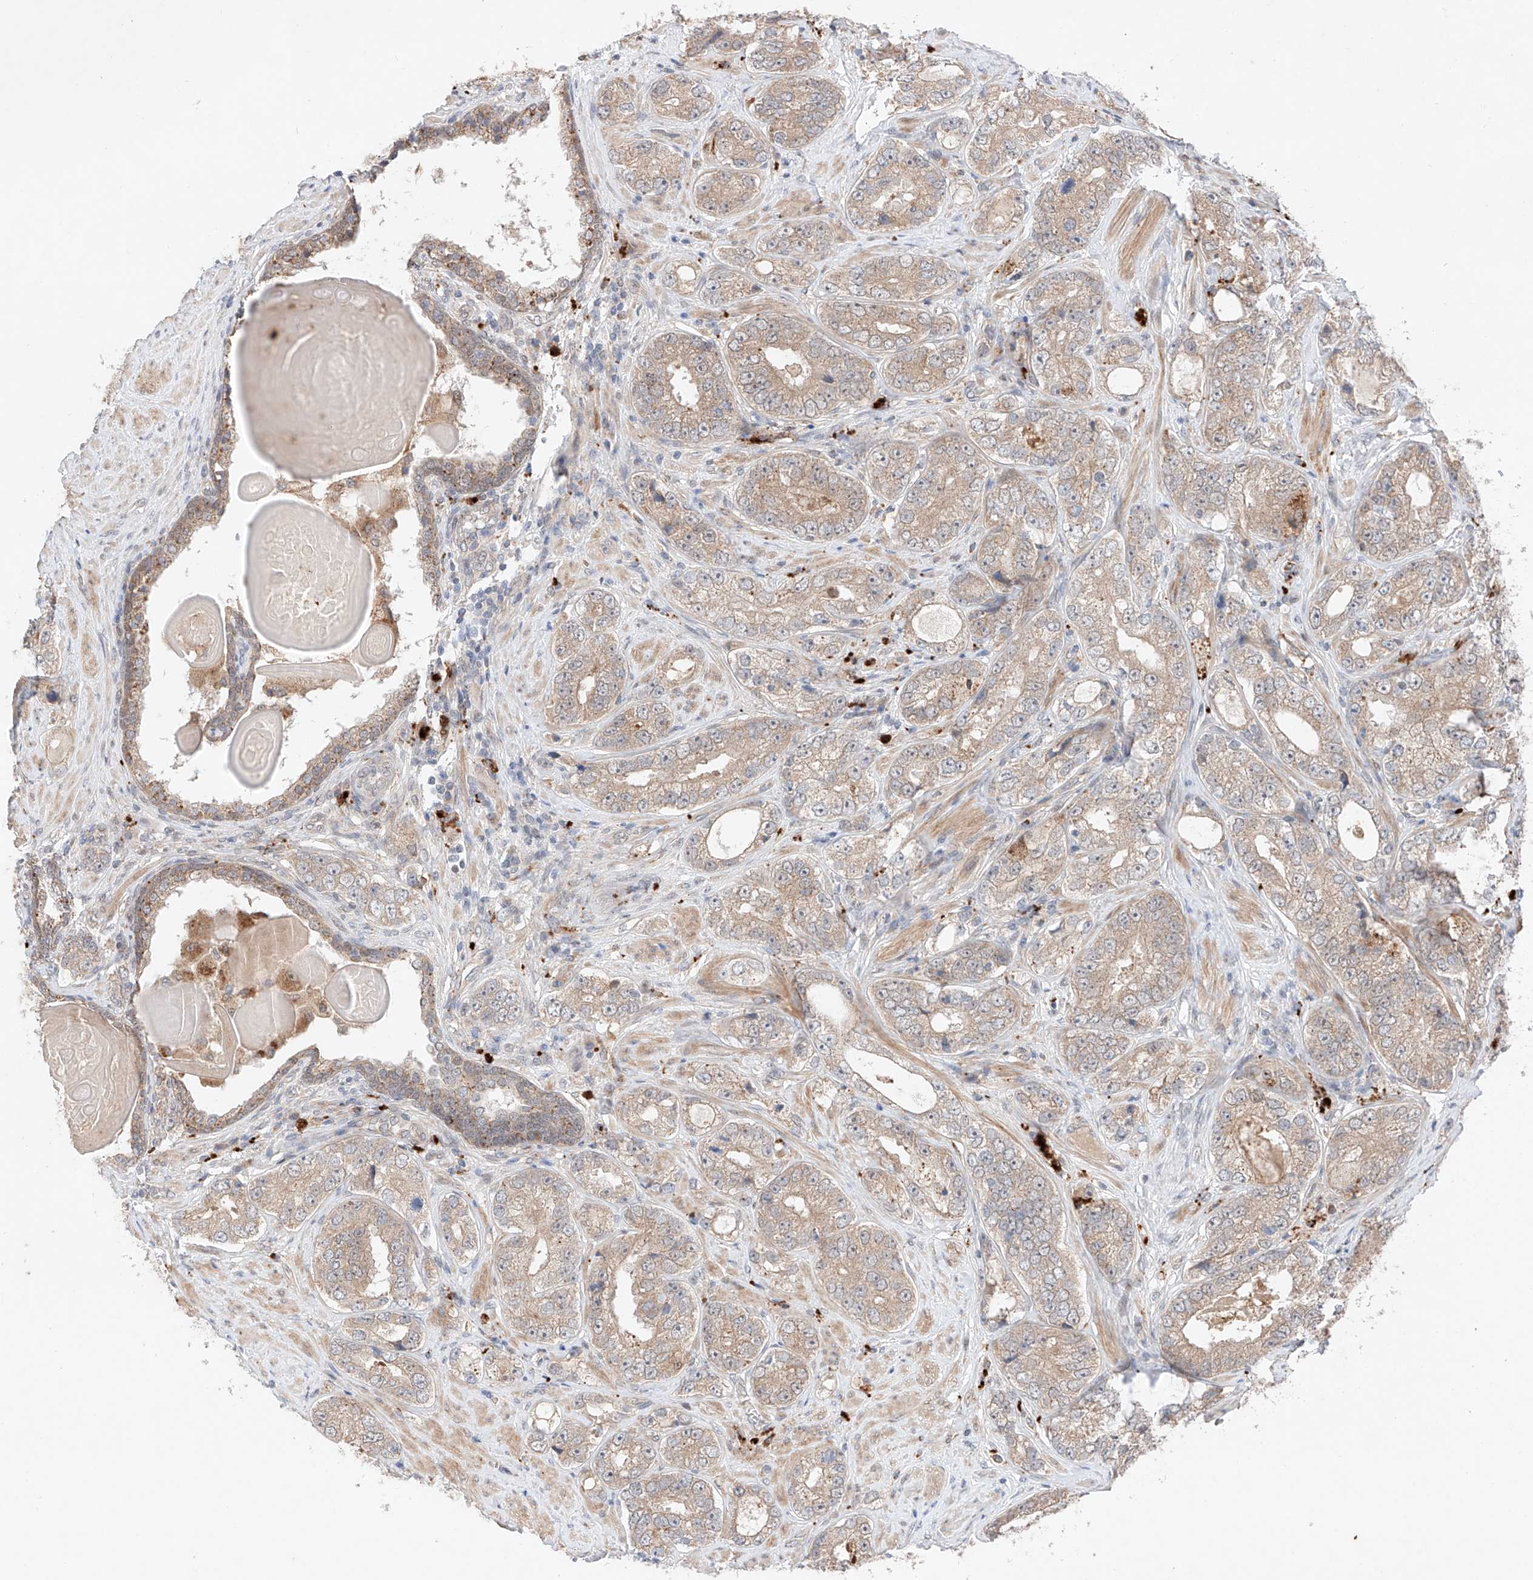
{"staining": {"intensity": "weak", "quantity": ">75%", "location": "cytoplasmic/membranous"}, "tissue": "prostate cancer", "cell_type": "Tumor cells", "image_type": "cancer", "snomed": [{"axis": "morphology", "description": "Adenocarcinoma, High grade"}, {"axis": "topography", "description": "Prostate"}], "caption": "The immunohistochemical stain shows weak cytoplasmic/membranous positivity in tumor cells of prostate cancer tissue. The staining was performed using DAB (3,3'-diaminobenzidine) to visualize the protein expression in brown, while the nuclei were stained in blue with hematoxylin (Magnification: 20x).", "gene": "GCNT1", "patient": {"sex": "male", "age": 56}}